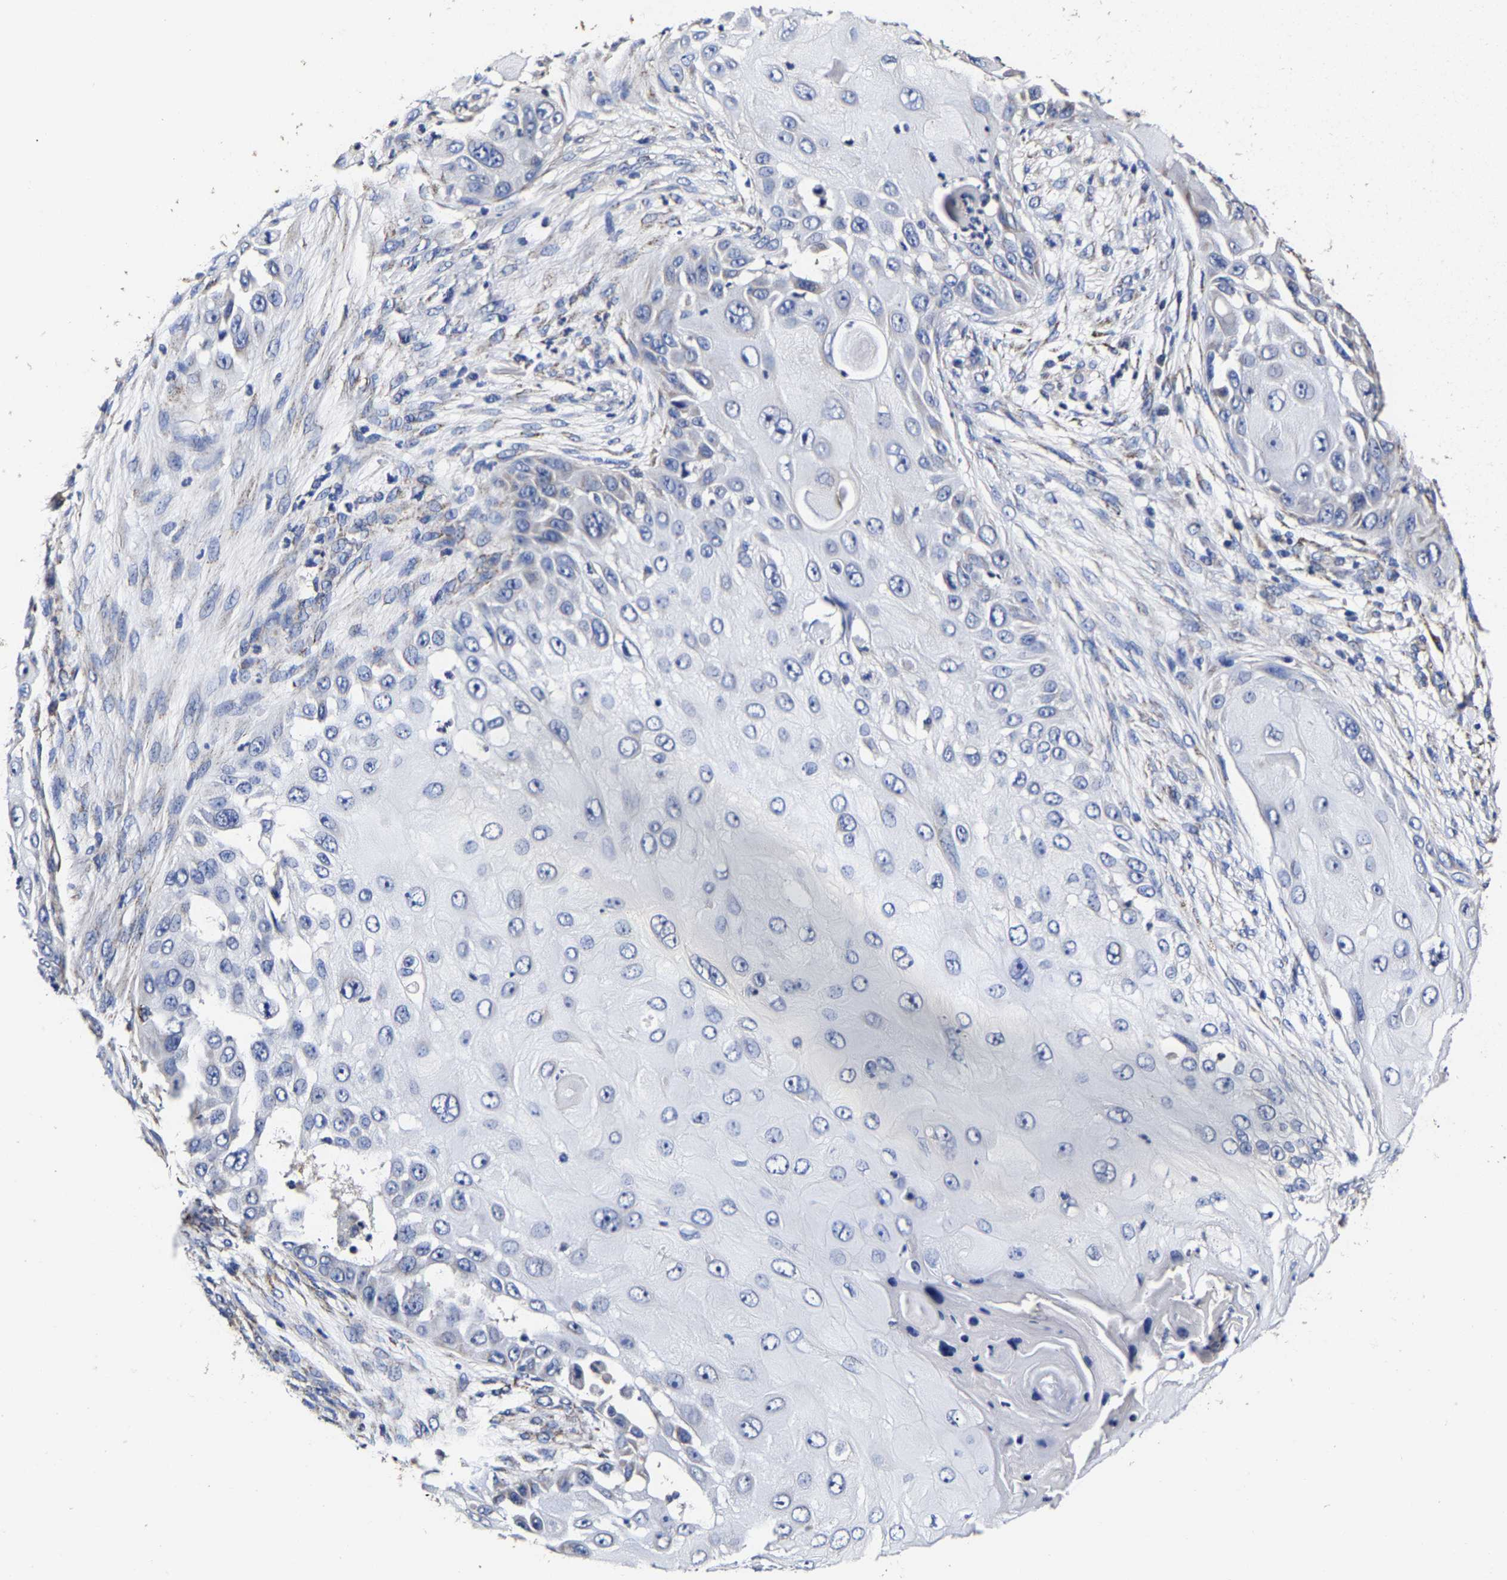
{"staining": {"intensity": "negative", "quantity": "none", "location": "none"}, "tissue": "skin cancer", "cell_type": "Tumor cells", "image_type": "cancer", "snomed": [{"axis": "morphology", "description": "Squamous cell carcinoma, NOS"}, {"axis": "topography", "description": "Skin"}], "caption": "An IHC histopathology image of skin squamous cell carcinoma is shown. There is no staining in tumor cells of skin squamous cell carcinoma.", "gene": "AASS", "patient": {"sex": "female", "age": 44}}